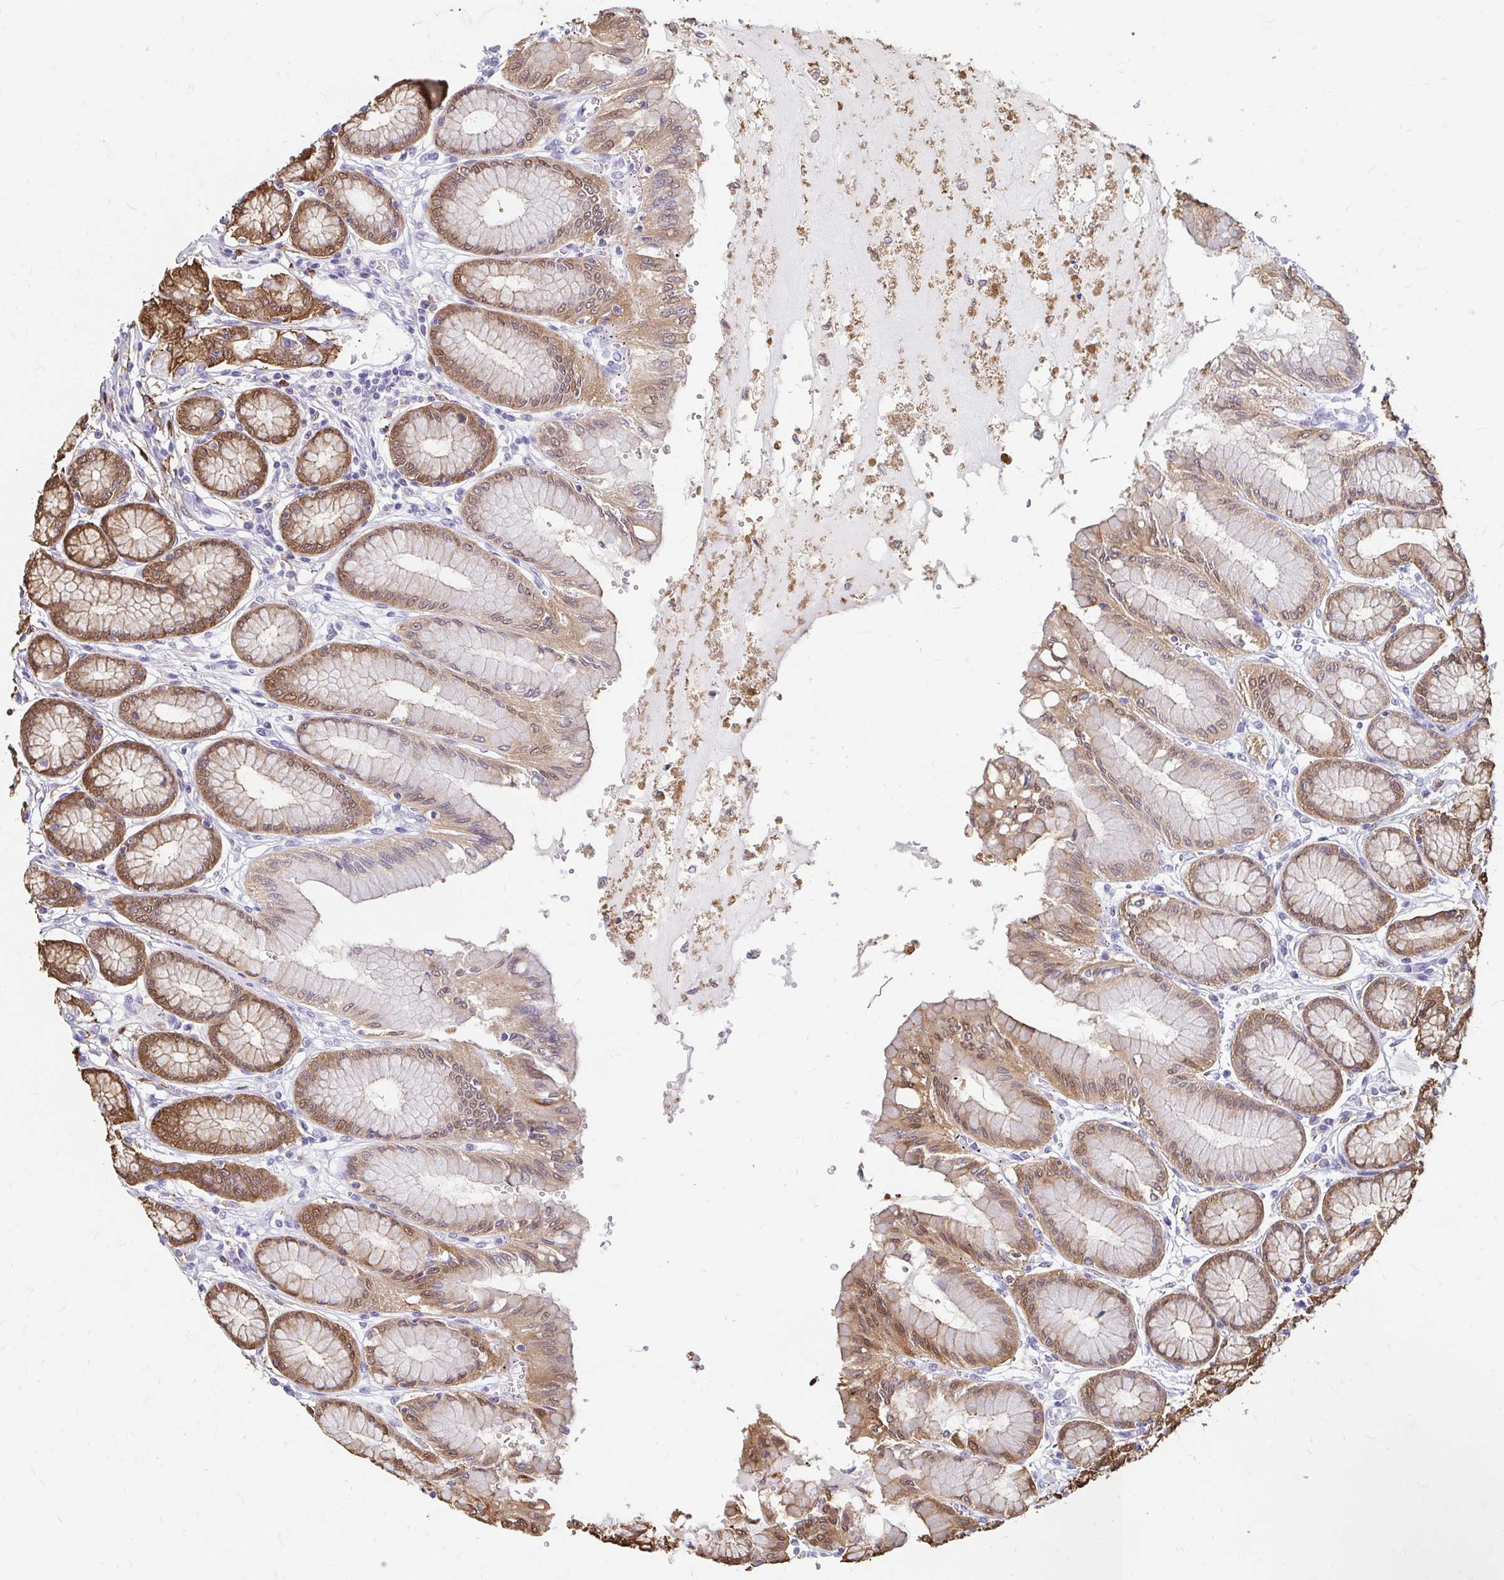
{"staining": {"intensity": "moderate", "quantity": "25%-75%", "location": "cytoplasmic/membranous"}, "tissue": "stomach", "cell_type": "Glandular cells", "image_type": "normal", "snomed": [{"axis": "morphology", "description": "Normal tissue, NOS"}, {"axis": "topography", "description": "Stomach"}, {"axis": "topography", "description": "Stomach, lower"}], "caption": "Immunohistochemistry (DAB (3,3'-diaminobenzidine)) staining of benign stomach shows moderate cytoplasmic/membranous protein staining in about 25%-75% of glandular cells. (DAB IHC, brown staining for protein, blue staining for nuclei).", "gene": "ADH1A", "patient": {"sex": "male", "age": 76}}